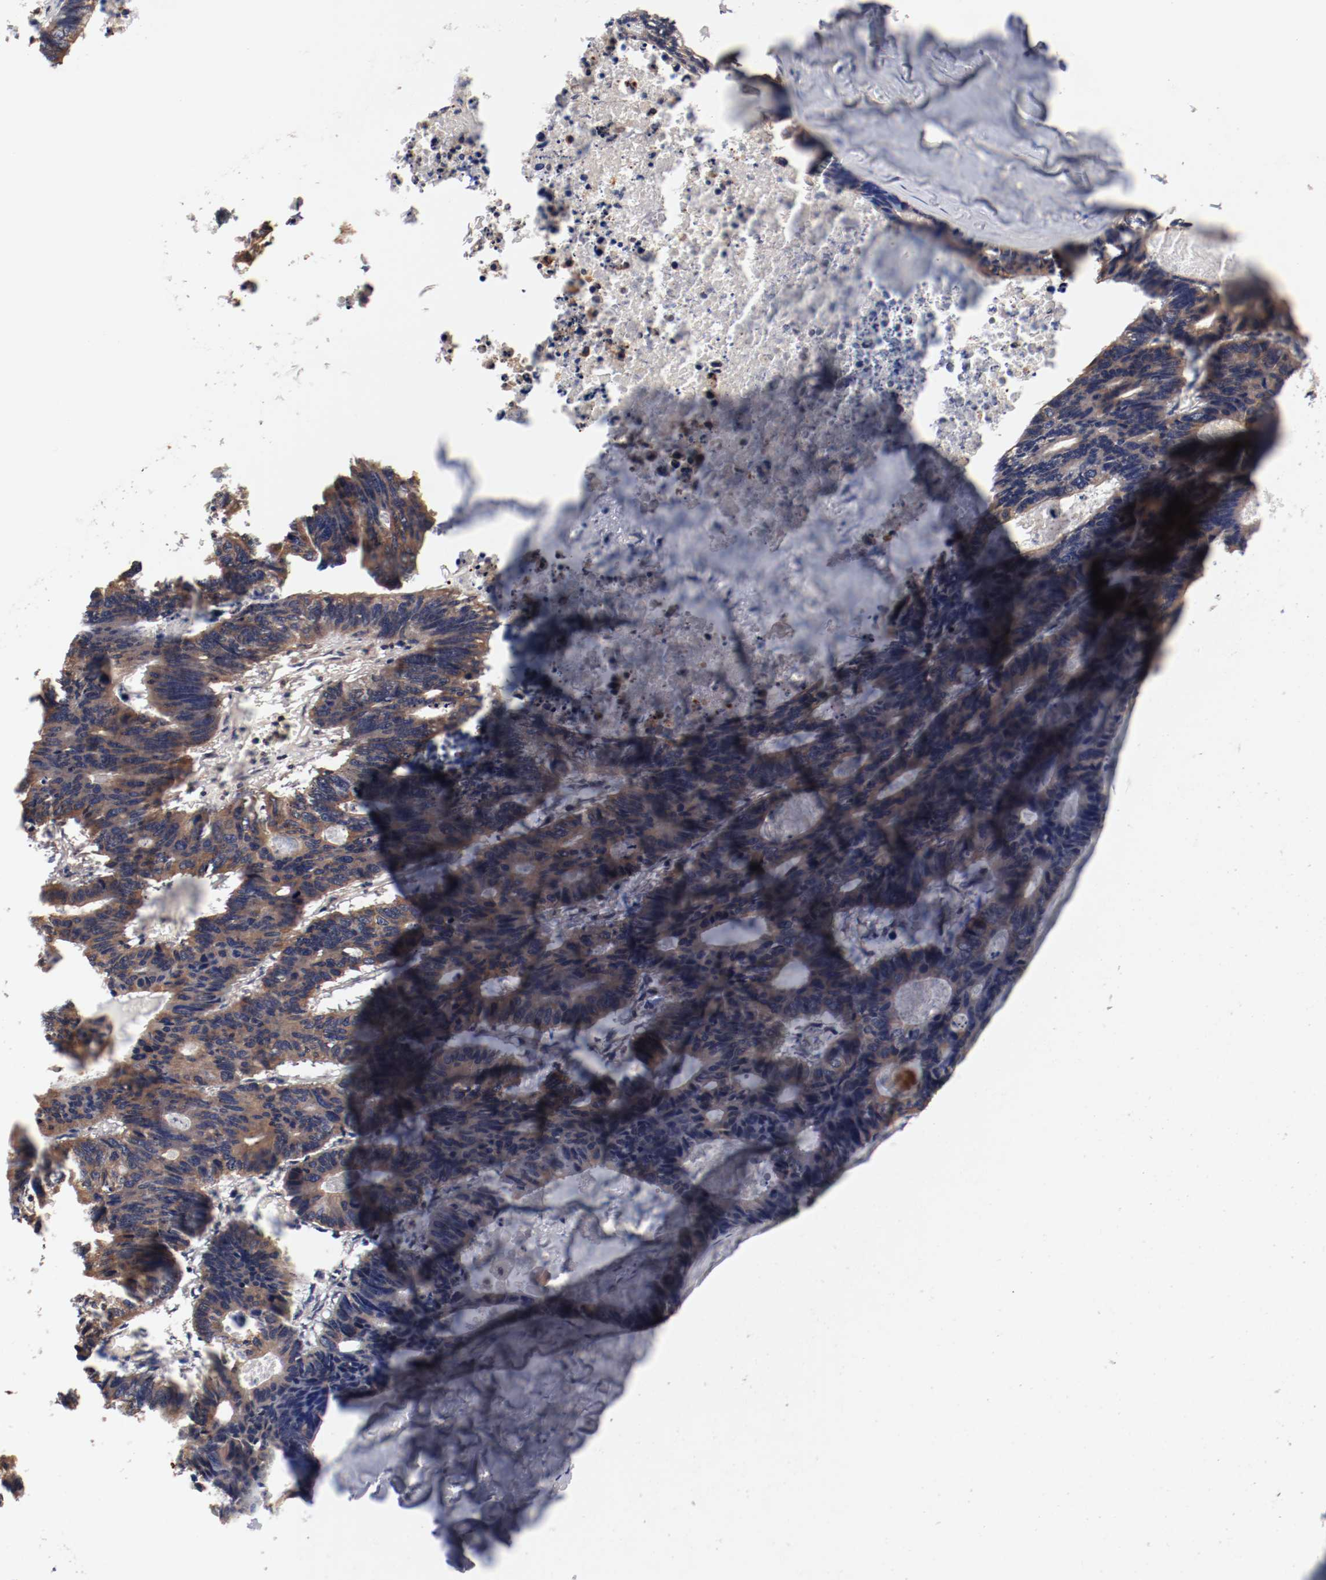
{"staining": {"intensity": "moderate", "quantity": ">75%", "location": "cytoplasmic/membranous"}, "tissue": "colorectal cancer", "cell_type": "Tumor cells", "image_type": "cancer", "snomed": [{"axis": "morphology", "description": "Adenocarcinoma, NOS"}, {"axis": "topography", "description": "Colon"}], "caption": "Immunohistochemical staining of colorectal cancer (adenocarcinoma) demonstrates medium levels of moderate cytoplasmic/membranous protein positivity in approximately >75% of tumor cells.", "gene": "GUF1", "patient": {"sex": "female", "age": 55}}